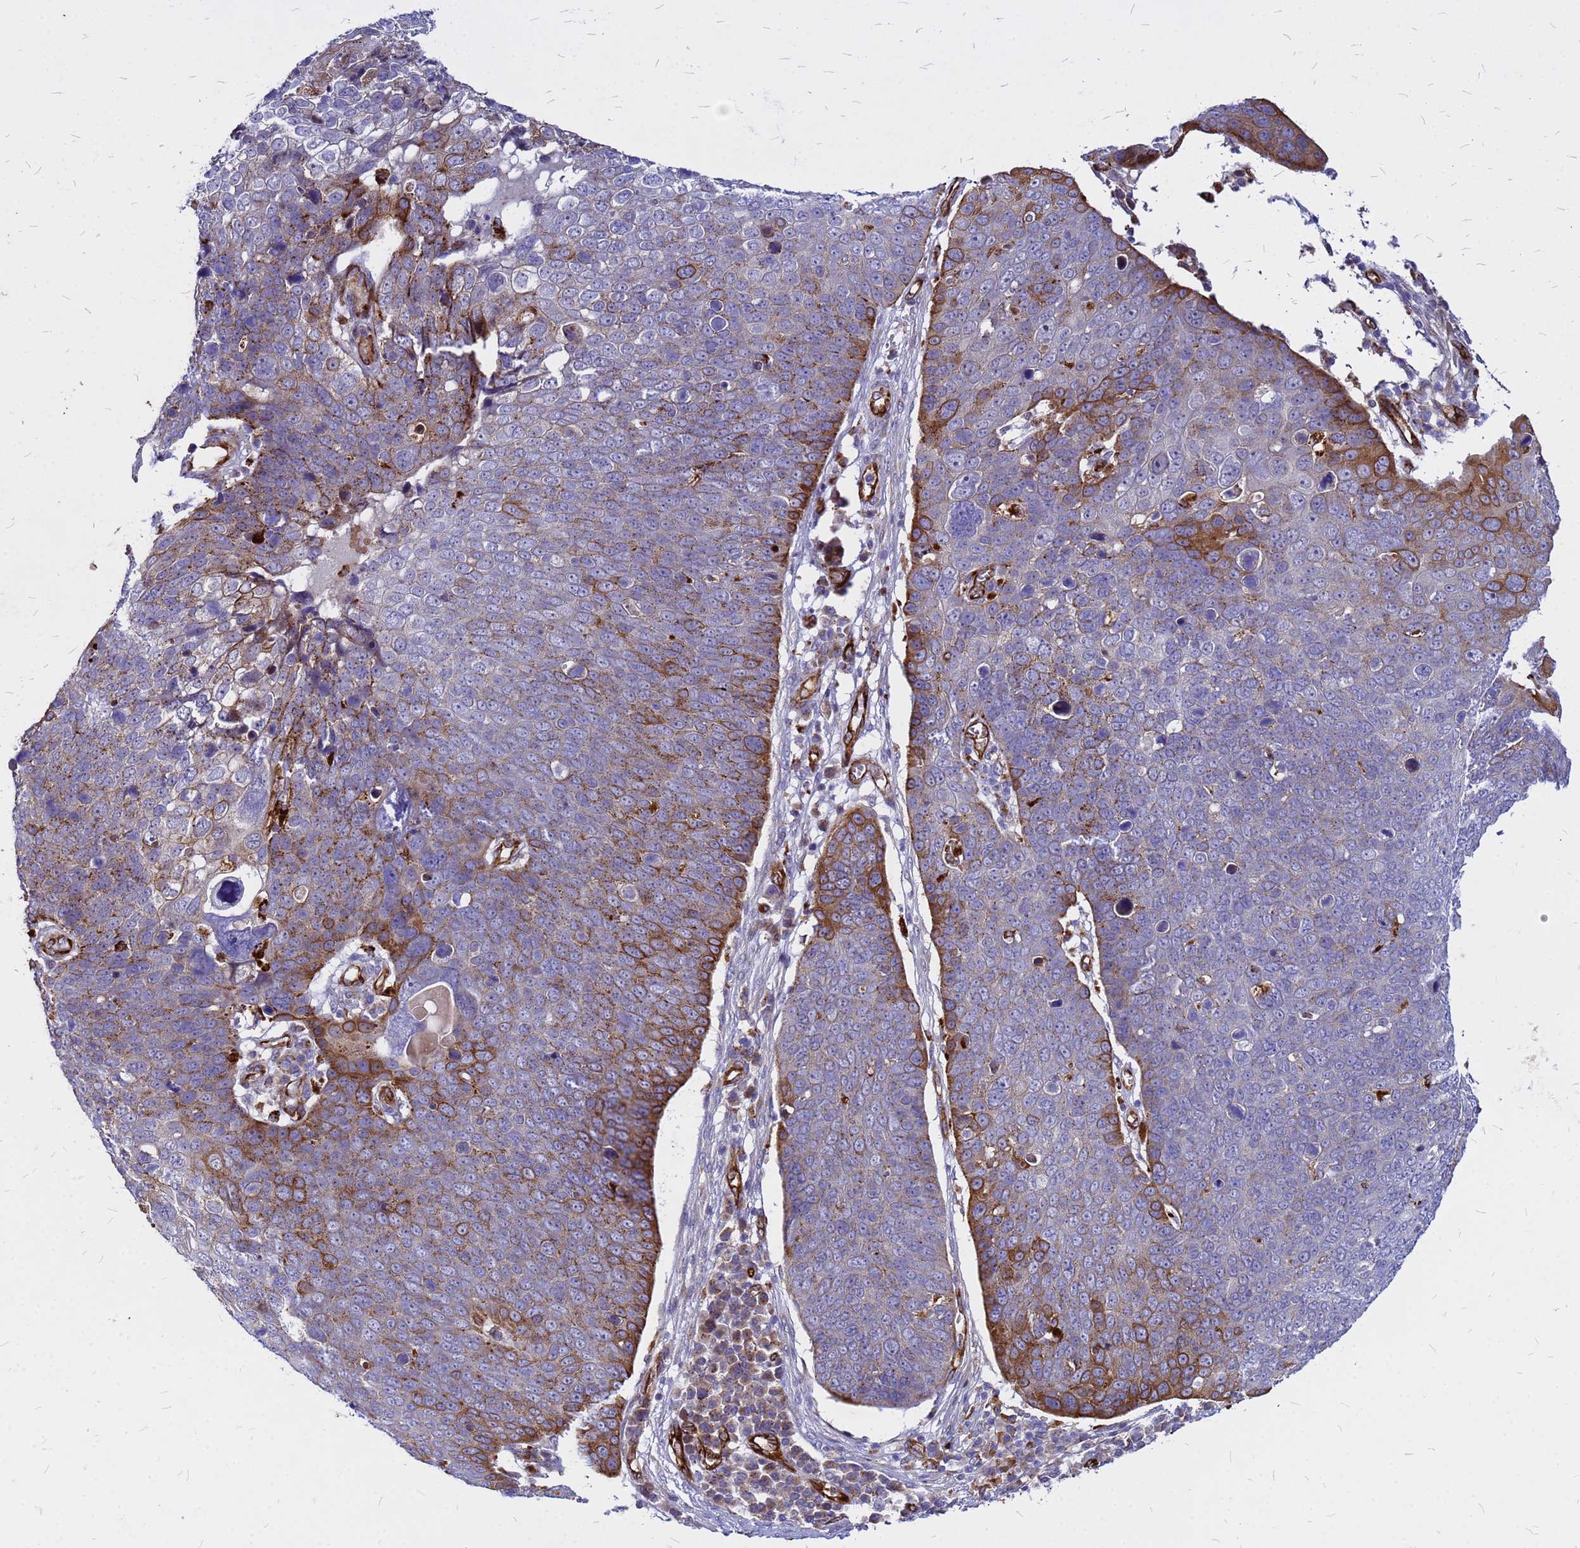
{"staining": {"intensity": "strong", "quantity": "<25%", "location": "cytoplasmic/membranous"}, "tissue": "skin cancer", "cell_type": "Tumor cells", "image_type": "cancer", "snomed": [{"axis": "morphology", "description": "Squamous cell carcinoma, NOS"}, {"axis": "topography", "description": "Skin"}], "caption": "Immunohistochemical staining of human skin squamous cell carcinoma displays medium levels of strong cytoplasmic/membranous protein staining in approximately <25% of tumor cells. (Brightfield microscopy of DAB IHC at high magnification).", "gene": "NOSTRIN", "patient": {"sex": "male", "age": 71}}